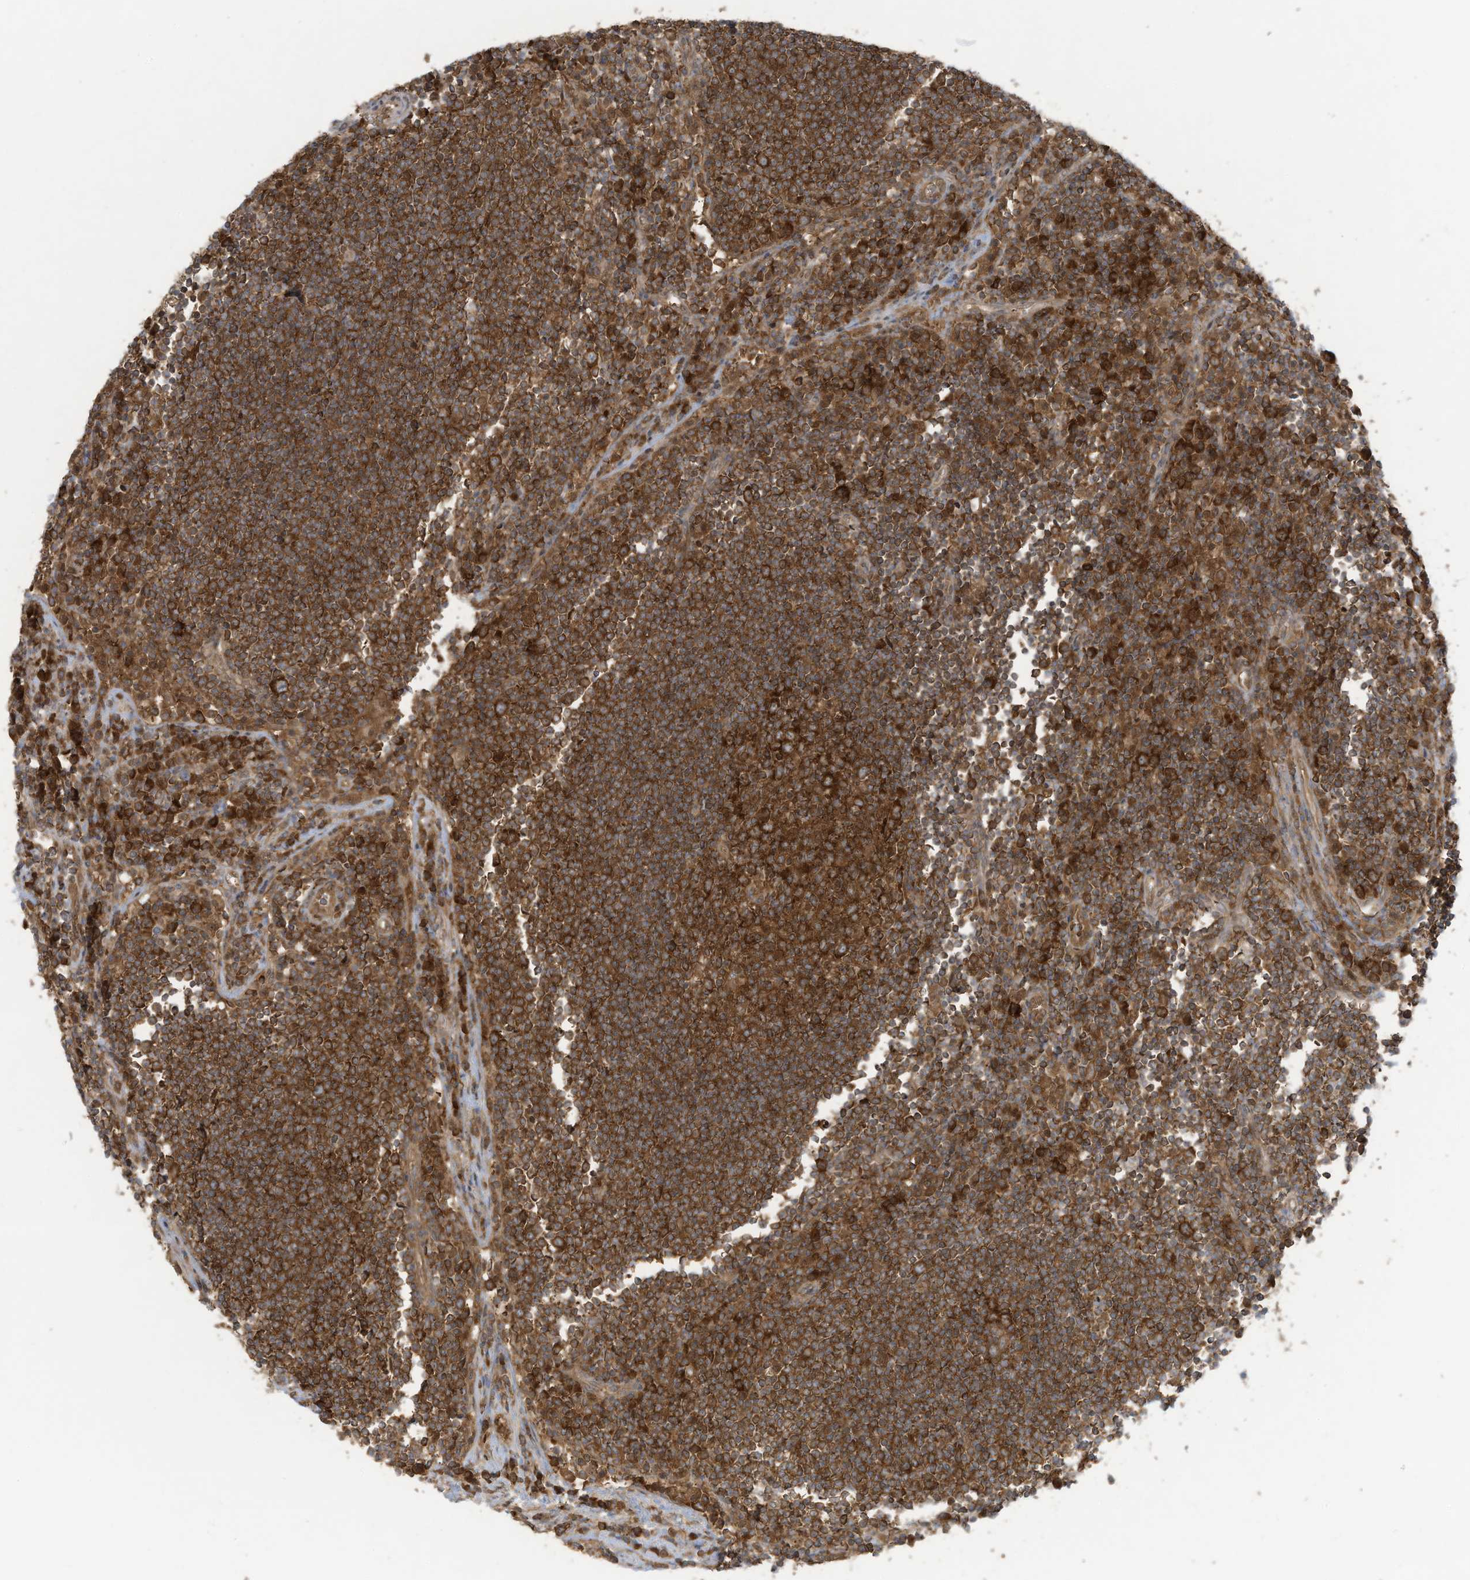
{"staining": {"intensity": "strong", "quantity": ">75%", "location": "cytoplasmic/membranous"}, "tissue": "lymph node", "cell_type": "Germinal center cells", "image_type": "normal", "snomed": [{"axis": "morphology", "description": "Normal tissue, NOS"}, {"axis": "topography", "description": "Lymph node"}], "caption": "Immunohistochemical staining of unremarkable lymph node exhibits >75% levels of strong cytoplasmic/membranous protein expression in approximately >75% of germinal center cells.", "gene": "OLA1", "patient": {"sex": "female", "age": 53}}